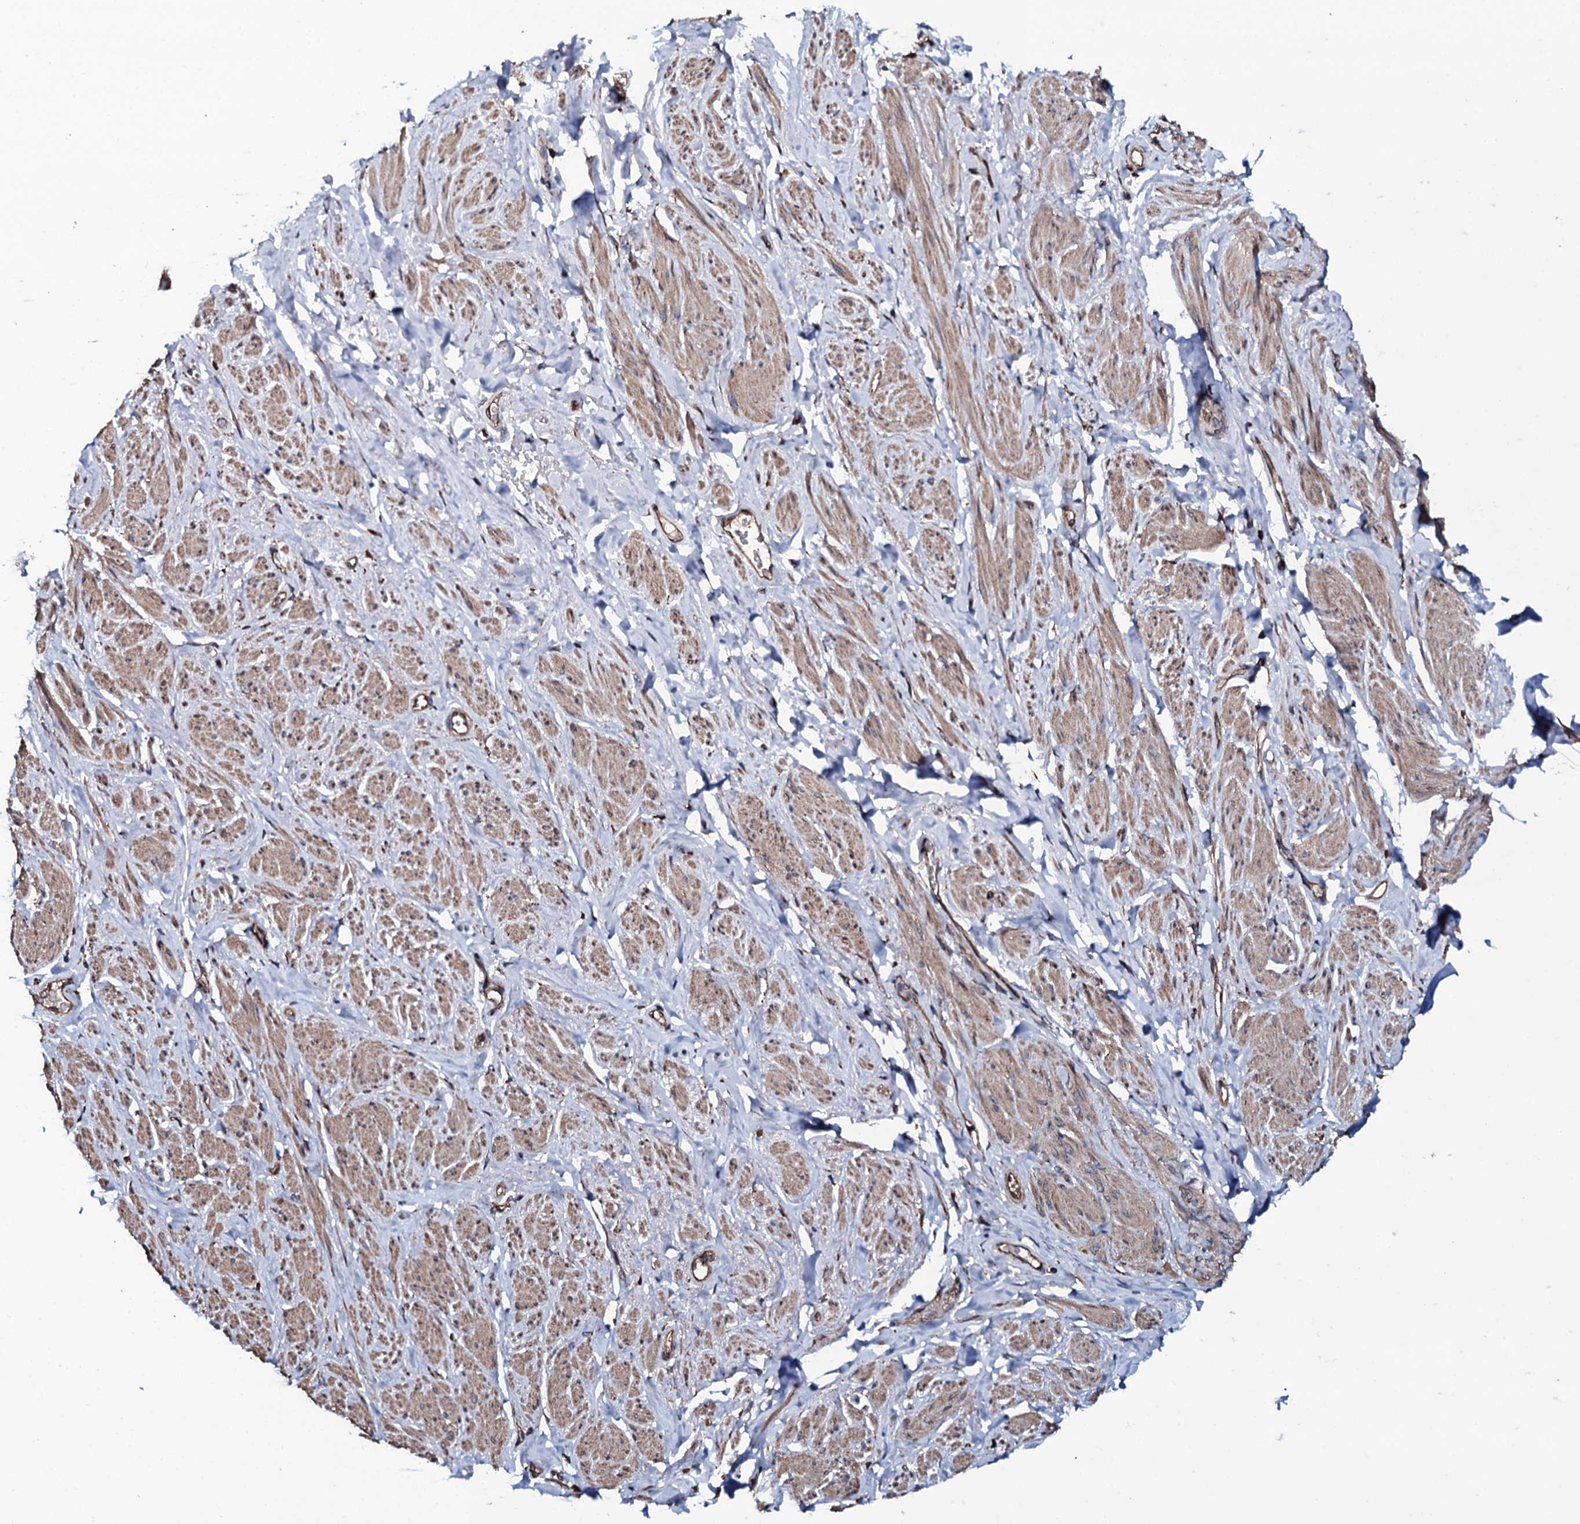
{"staining": {"intensity": "moderate", "quantity": "25%-75%", "location": "cytoplasmic/membranous"}, "tissue": "smooth muscle", "cell_type": "Smooth muscle cells", "image_type": "normal", "snomed": [{"axis": "morphology", "description": "Normal tissue, NOS"}, {"axis": "topography", "description": "Smooth muscle"}, {"axis": "topography", "description": "Peripheral nerve tissue"}], "caption": "The immunohistochemical stain shows moderate cytoplasmic/membranous positivity in smooth muscle cells of normal smooth muscle.", "gene": "RAB12", "patient": {"sex": "male", "age": 69}}